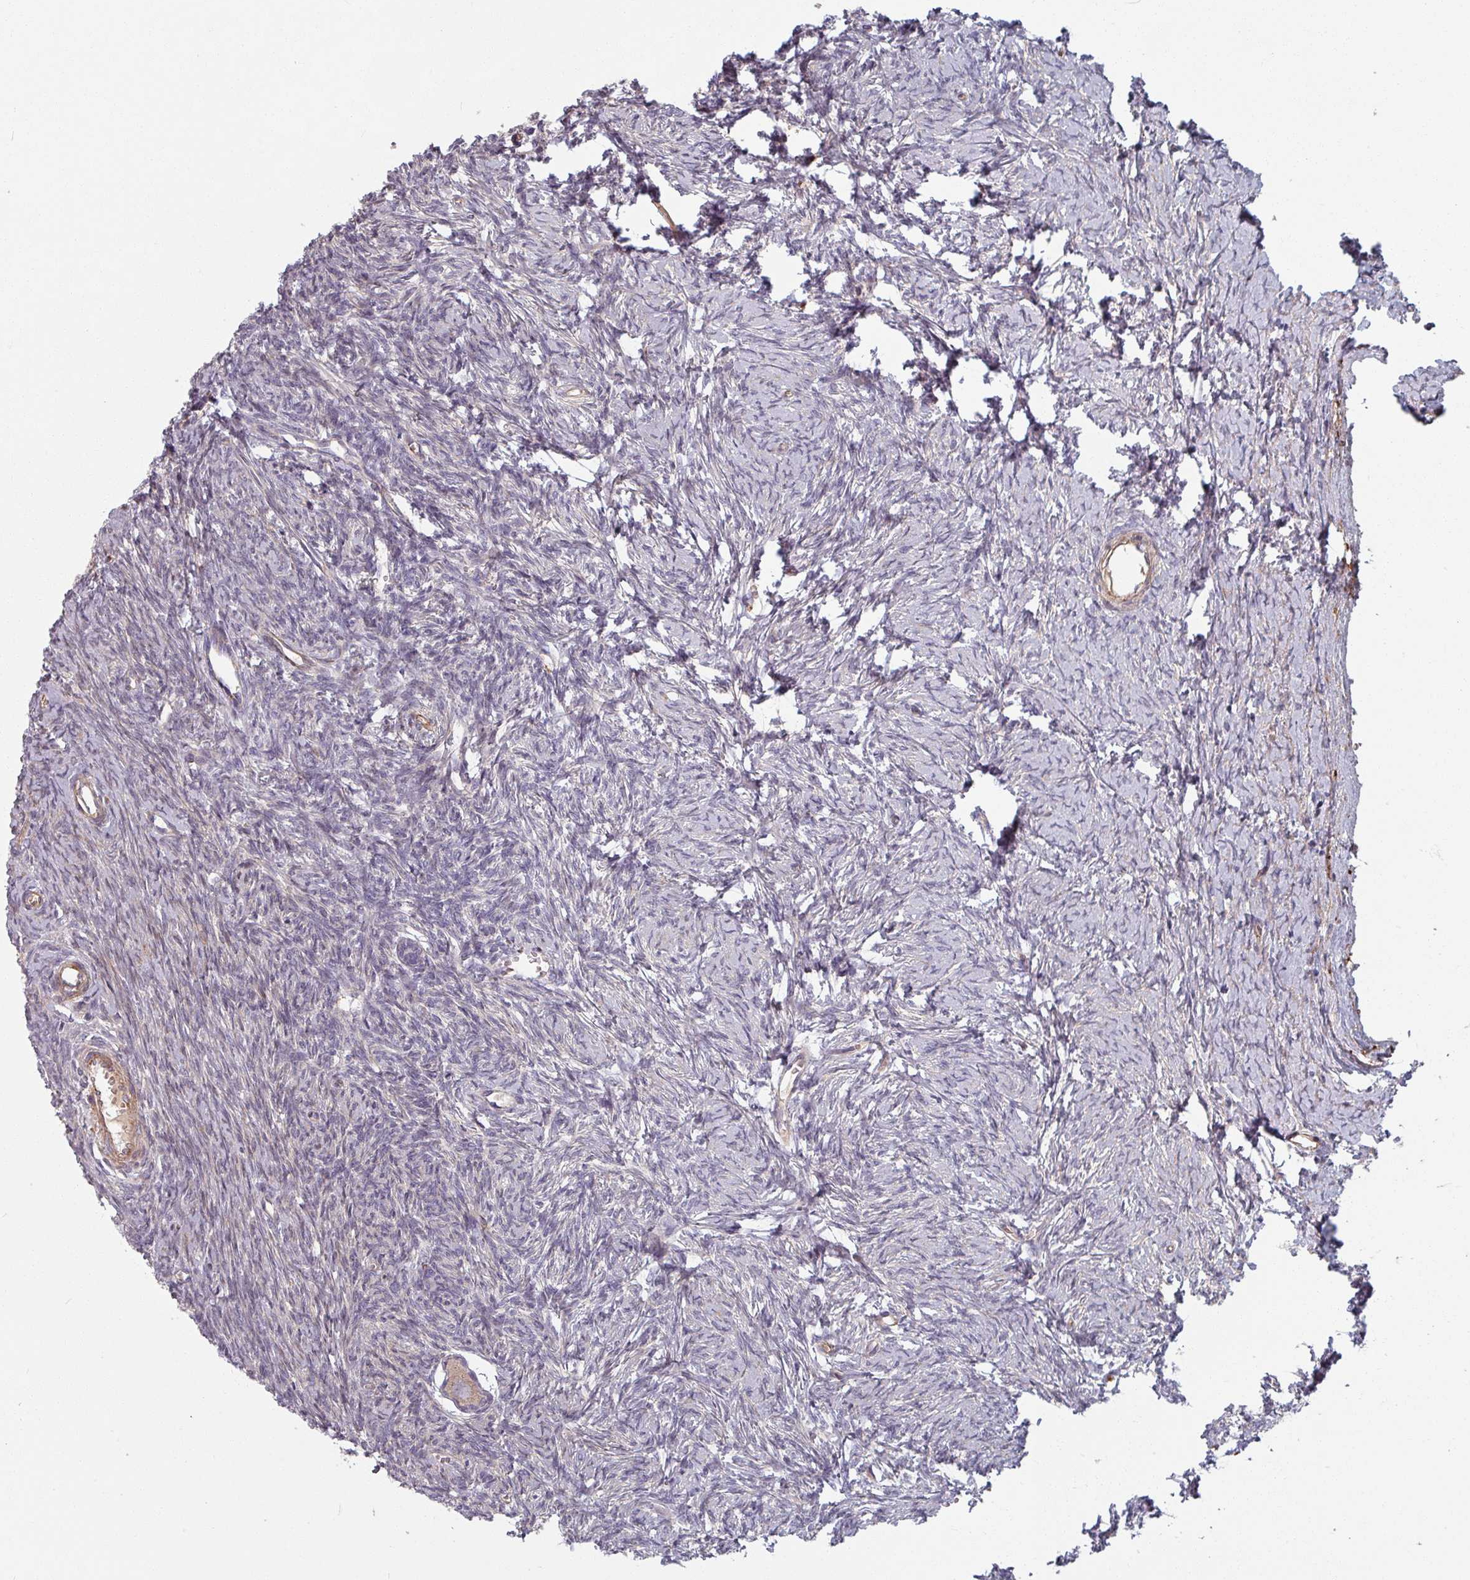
{"staining": {"intensity": "weak", "quantity": ">75%", "location": "cytoplasmic/membranous"}, "tissue": "ovary", "cell_type": "Follicle cells", "image_type": "normal", "snomed": [{"axis": "morphology", "description": "Normal tissue, NOS"}, {"axis": "topography", "description": "Ovary"}], "caption": "Immunohistochemistry (IHC) histopathology image of benign ovary: human ovary stained using IHC reveals low levels of weak protein expression localized specifically in the cytoplasmic/membranous of follicle cells, appearing as a cytoplasmic/membranous brown color.", "gene": "C4BPB", "patient": {"sex": "female", "age": 39}}